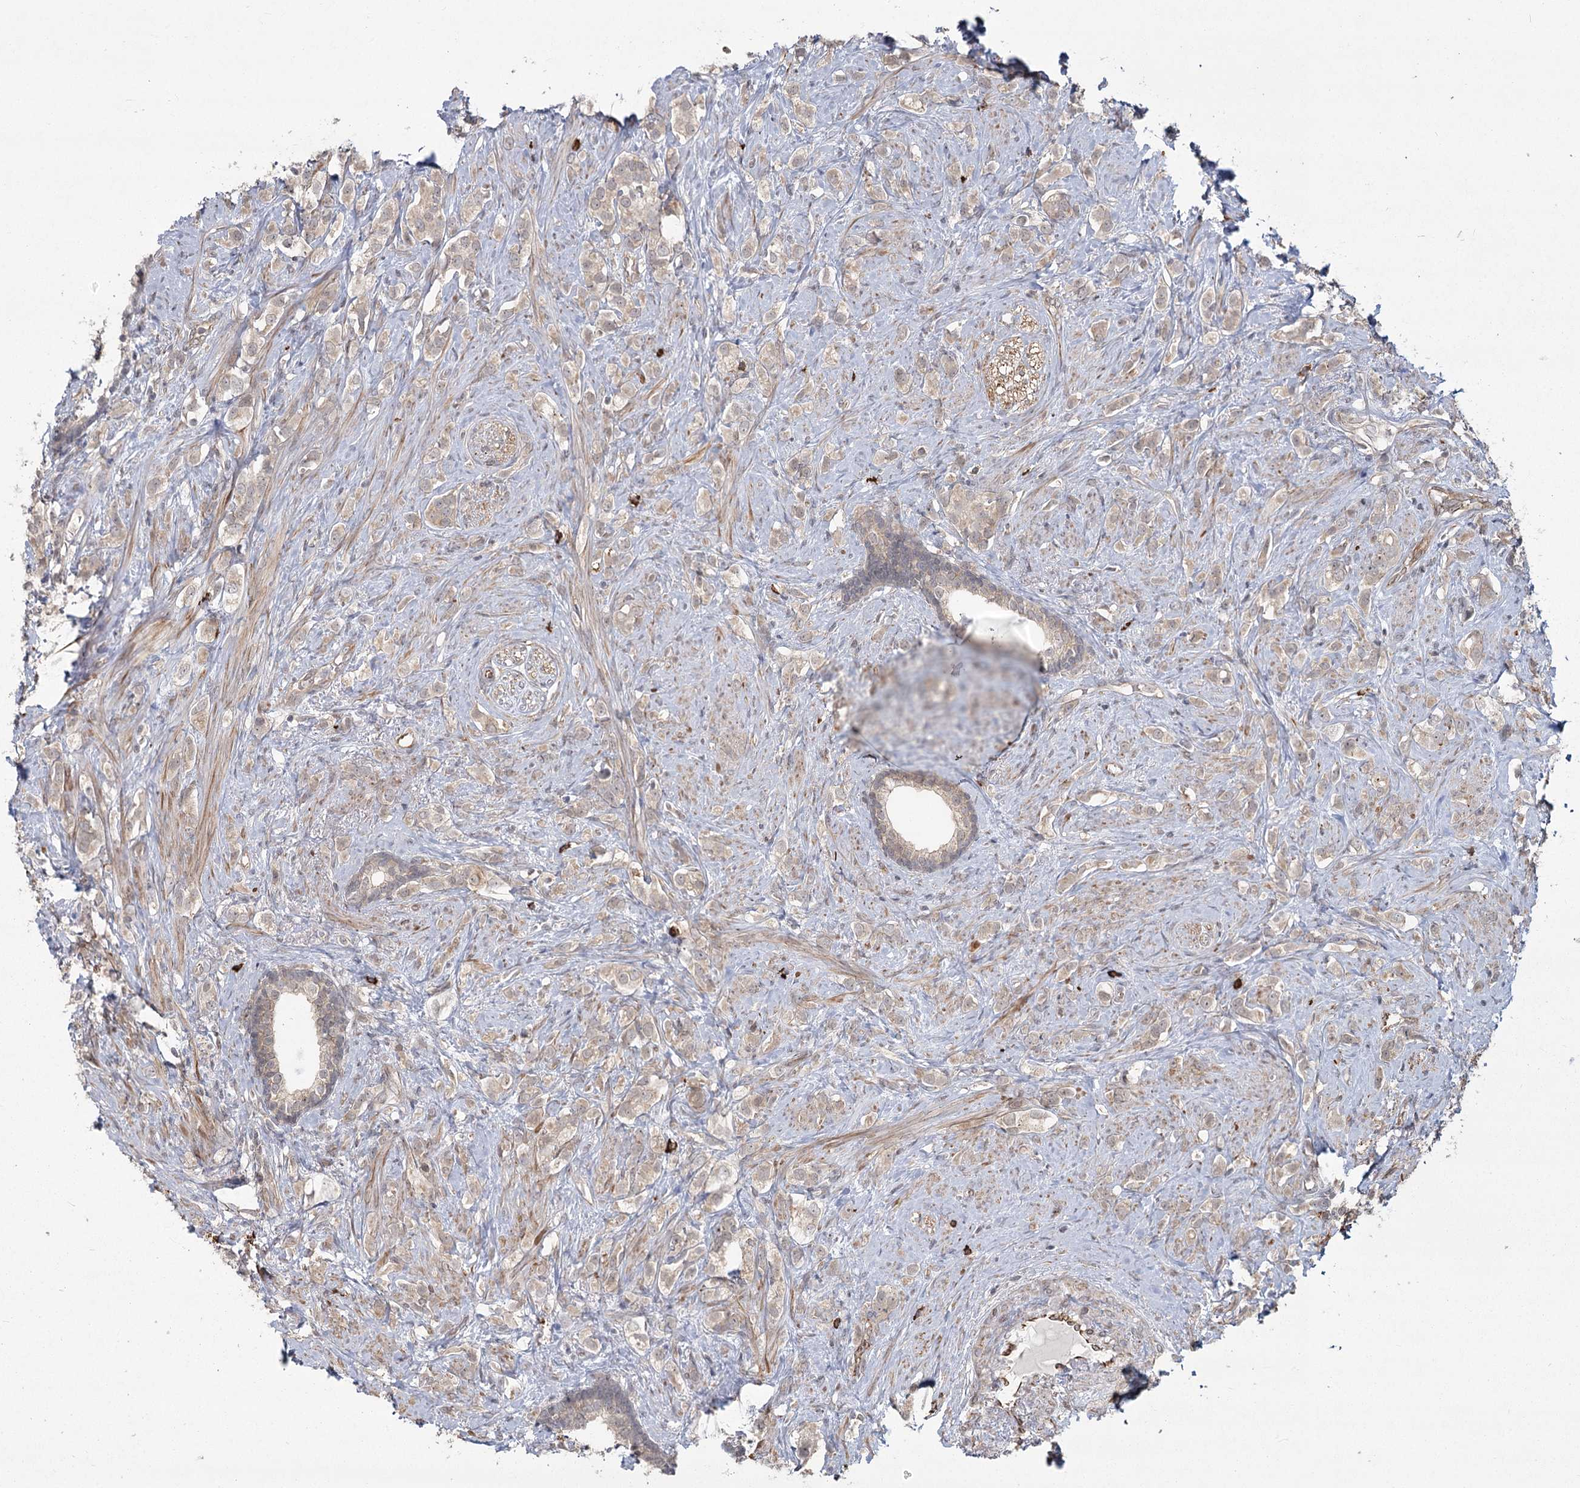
{"staining": {"intensity": "weak", "quantity": "25%-75%", "location": "cytoplasmic/membranous"}, "tissue": "prostate cancer", "cell_type": "Tumor cells", "image_type": "cancer", "snomed": [{"axis": "morphology", "description": "Adenocarcinoma, High grade"}, {"axis": "topography", "description": "Prostate"}], "caption": "DAB (3,3'-diaminobenzidine) immunohistochemical staining of human prostate high-grade adenocarcinoma reveals weak cytoplasmic/membranous protein expression in about 25%-75% of tumor cells.", "gene": "AP2M1", "patient": {"sex": "male", "age": 63}}